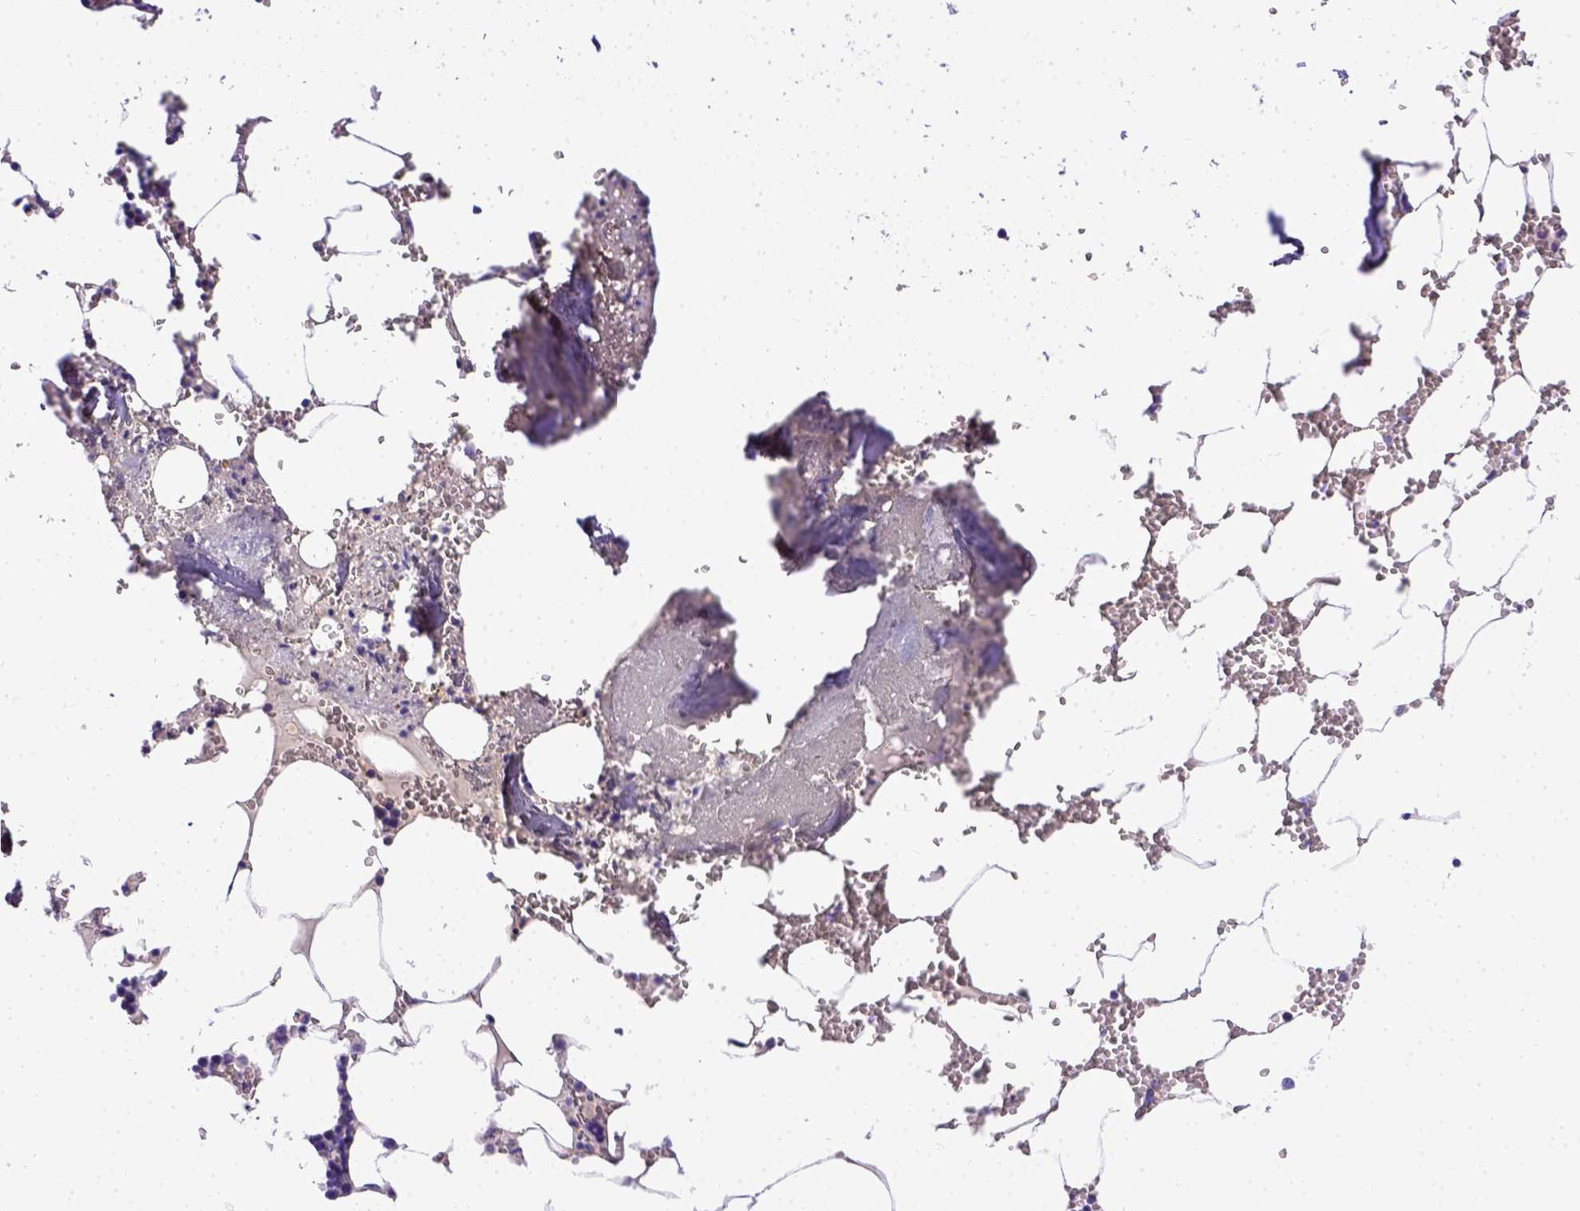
{"staining": {"intensity": "negative", "quantity": "none", "location": "none"}, "tissue": "bone marrow", "cell_type": "Hematopoietic cells", "image_type": "normal", "snomed": [{"axis": "morphology", "description": "Normal tissue, NOS"}, {"axis": "topography", "description": "Bone marrow"}], "caption": "High magnification brightfield microscopy of normal bone marrow stained with DAB (brown) and counterstained with hematoxylin (blue): hematopoietic cells show no significant positivity.", "gene": "BTN1A1", "patient": {"sex": "male", "age": 54}}